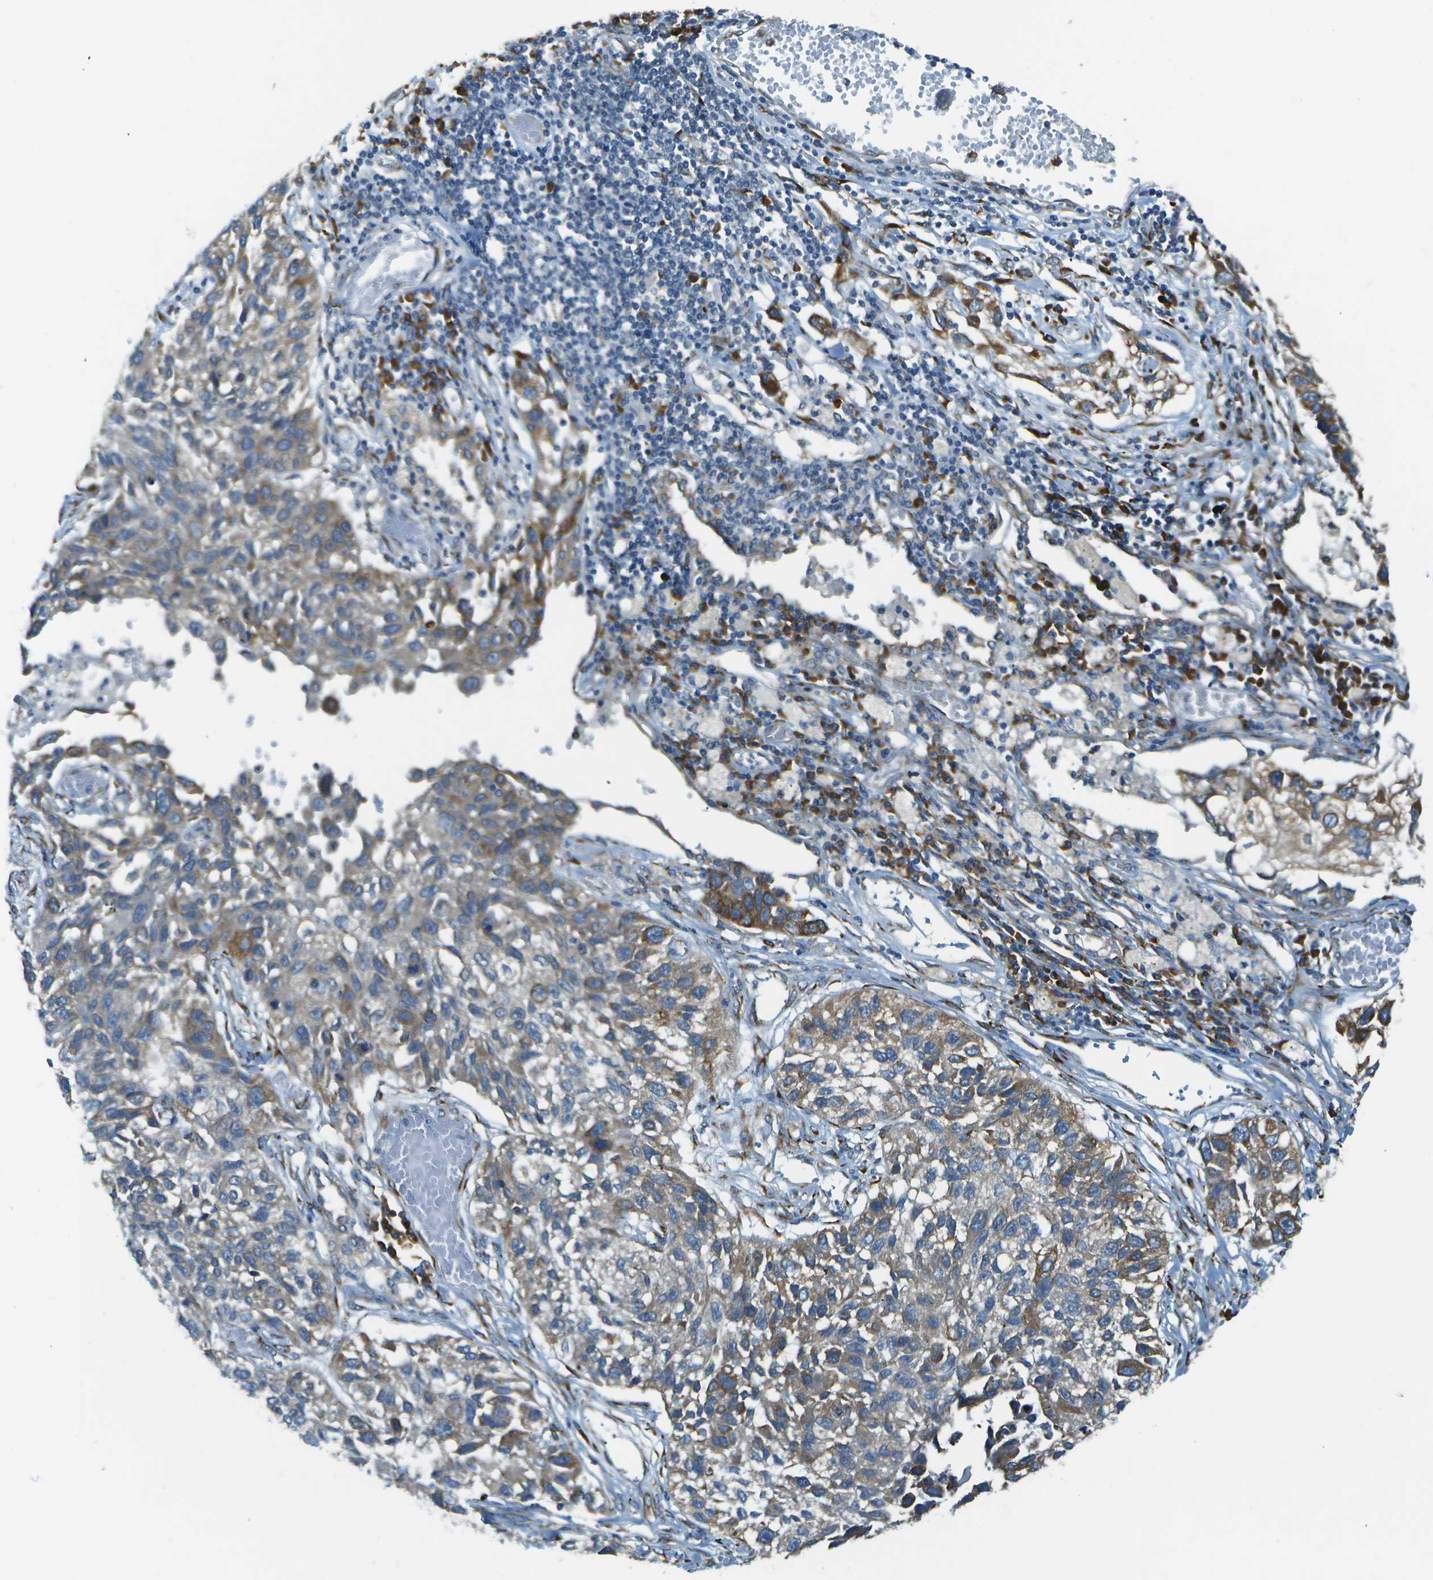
{"staining": {"intensity": "weak", "quantity": "25%-75%", "location": "cytoplasmic/membranous"}, "tissue": "lung cancer", "cell_type": "Tumor cells", "image_type": "cancer", "snomed": [{"axis": "morphology", "description": "Squamous cell carcinoma, NOS"}, {"axis": "topography", "description": "Lung"}], "caption": "Squamous cell carcinoma (lung) stained with a protein marker demonstrates weak staining in tumor cells.", "gene": "KCTD3", "patient": {"sex": "male", "age": 71}}